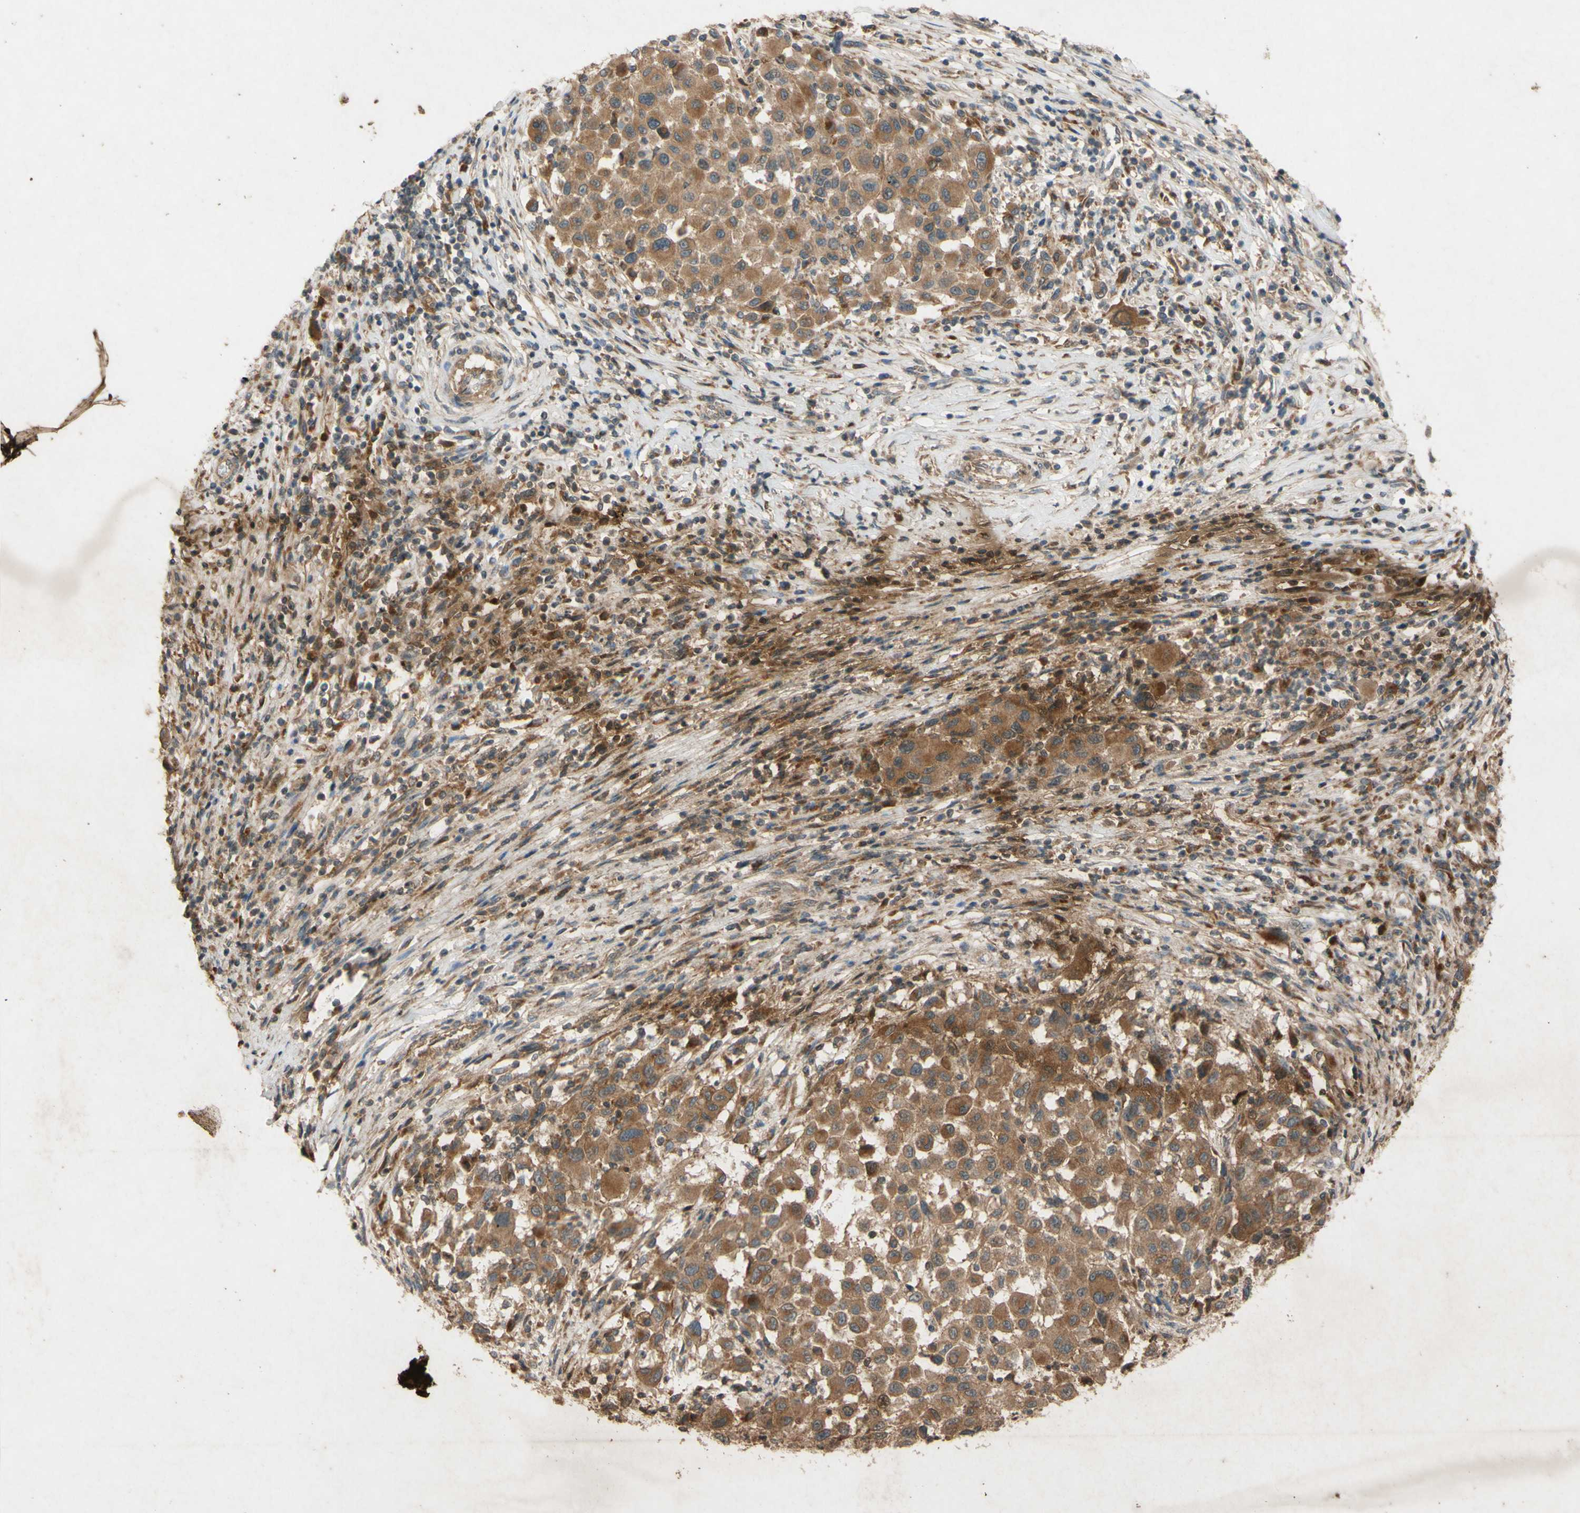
{"staining": {"intensity": "moderate", "quantity": ">75%", "location": "cytoplasmic/membranous"}, "tissue": "melanoma", "cell_type": "Tumor cells", "image_type": "cancer", "snomed": [{"axis": "morphology", "description": "Malignant melanoma, Metastatic site"}, {"axis": "topography", "description": "Lymph node"}], "caption": "Protein expression analysis of human malignant melanoma (metastatic site) reveals moderate cytoplasmic/membranous staining in approximately >75% of tumor cells.", "gene": "ATP6V1F", "patient": {"sex": "male", "age": 61}}